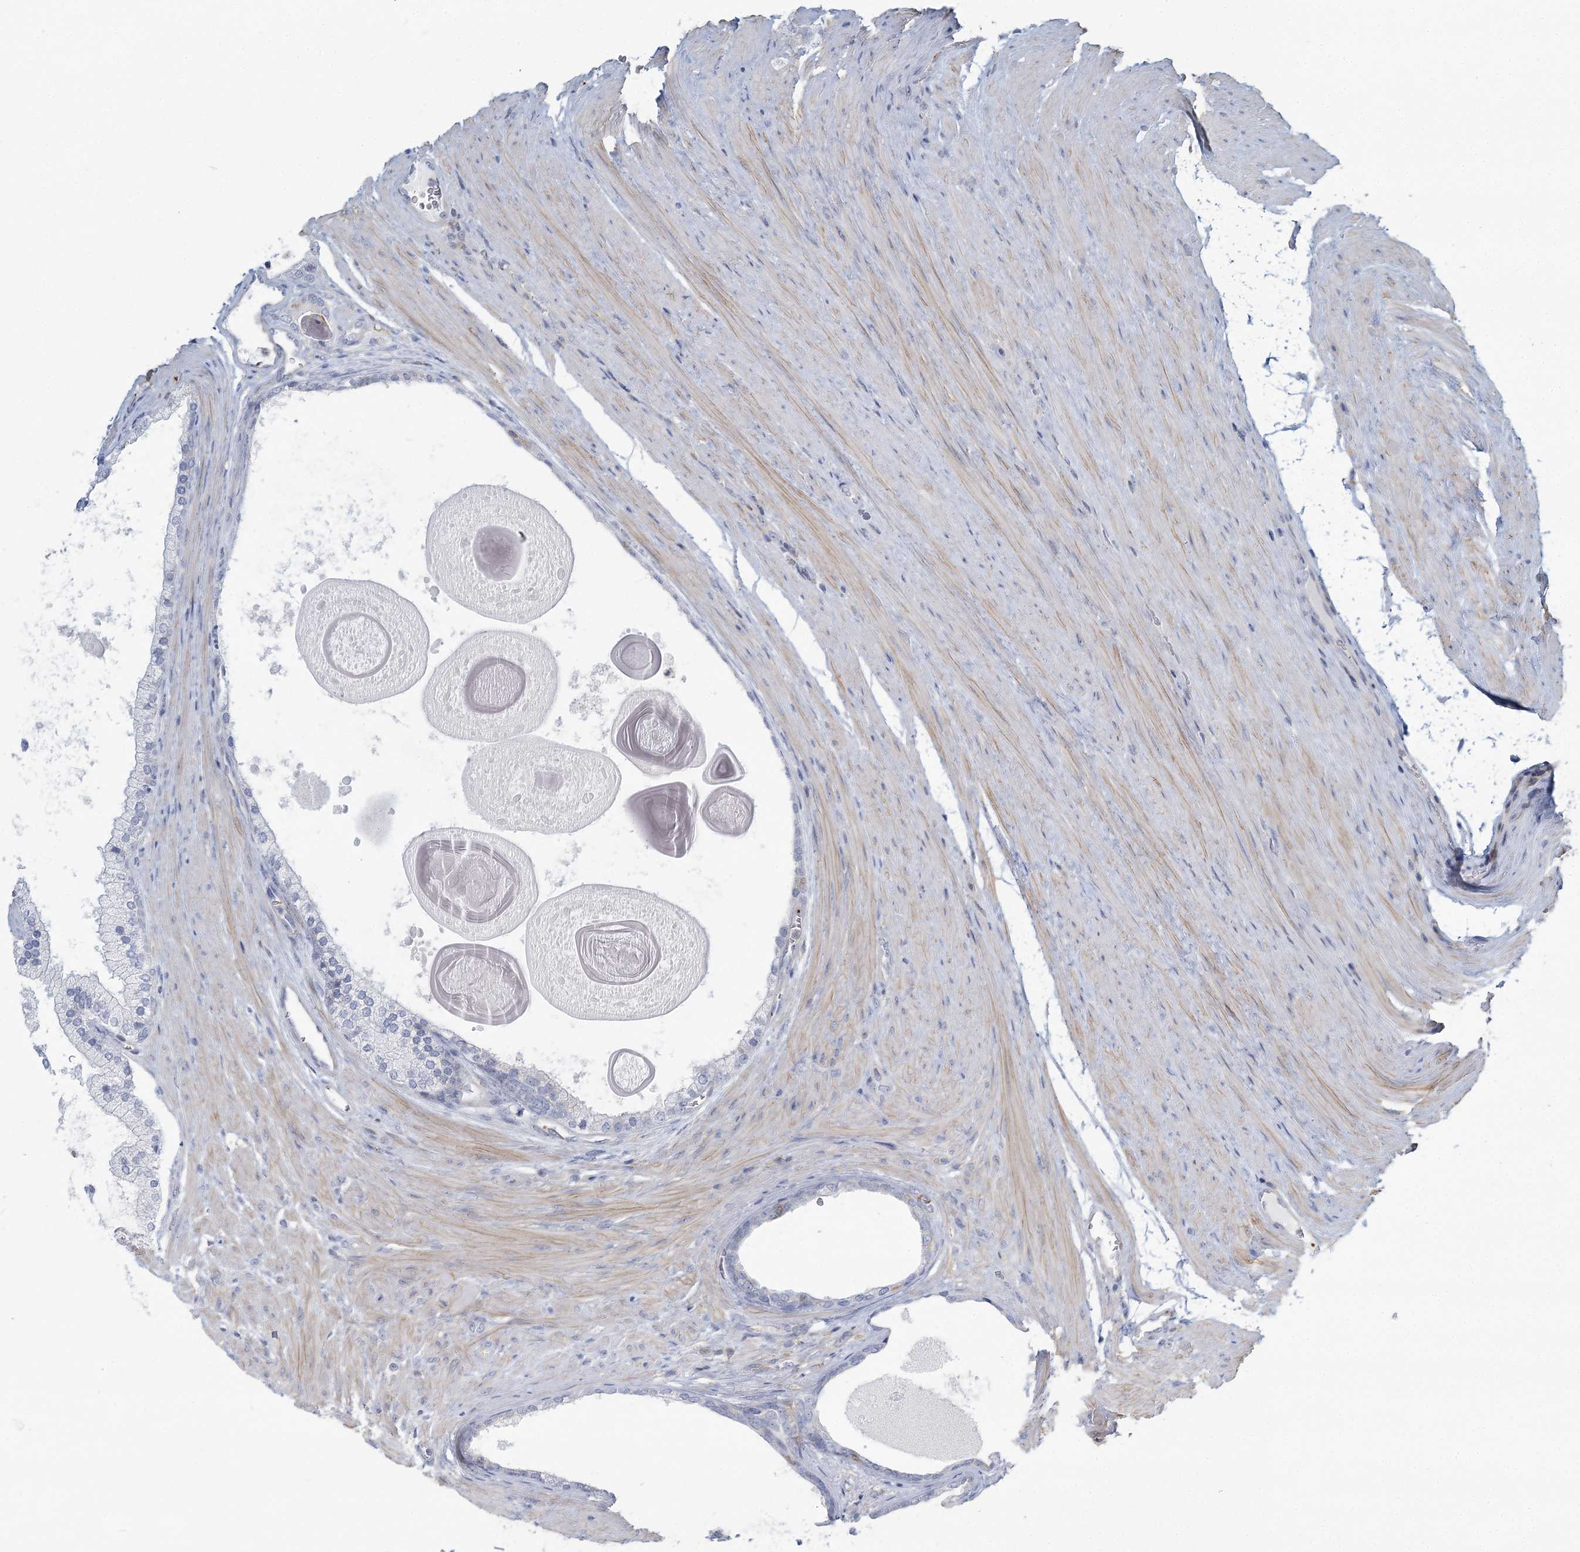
{"staining": {"intensity": "negative", "quantity": "none", "location": "none"}, "tissue": "prostate cancer", "cell_type": "Tumor cells", "image_type": "cancer", "snomed": [{"axis": "morphology", "description": "Adenocarcinoma, High grade"}, {"axis": "topography", "description": "Prostate"}], "caption": "IHC of prostate high-grade adenocarcinoma exhibits no expression in tumor cells. (DAB IHC visualized using brightfield microscopy, high magnification).", "gene": "CUEDC2", "patient": {"sex": "male", "age": 60}}